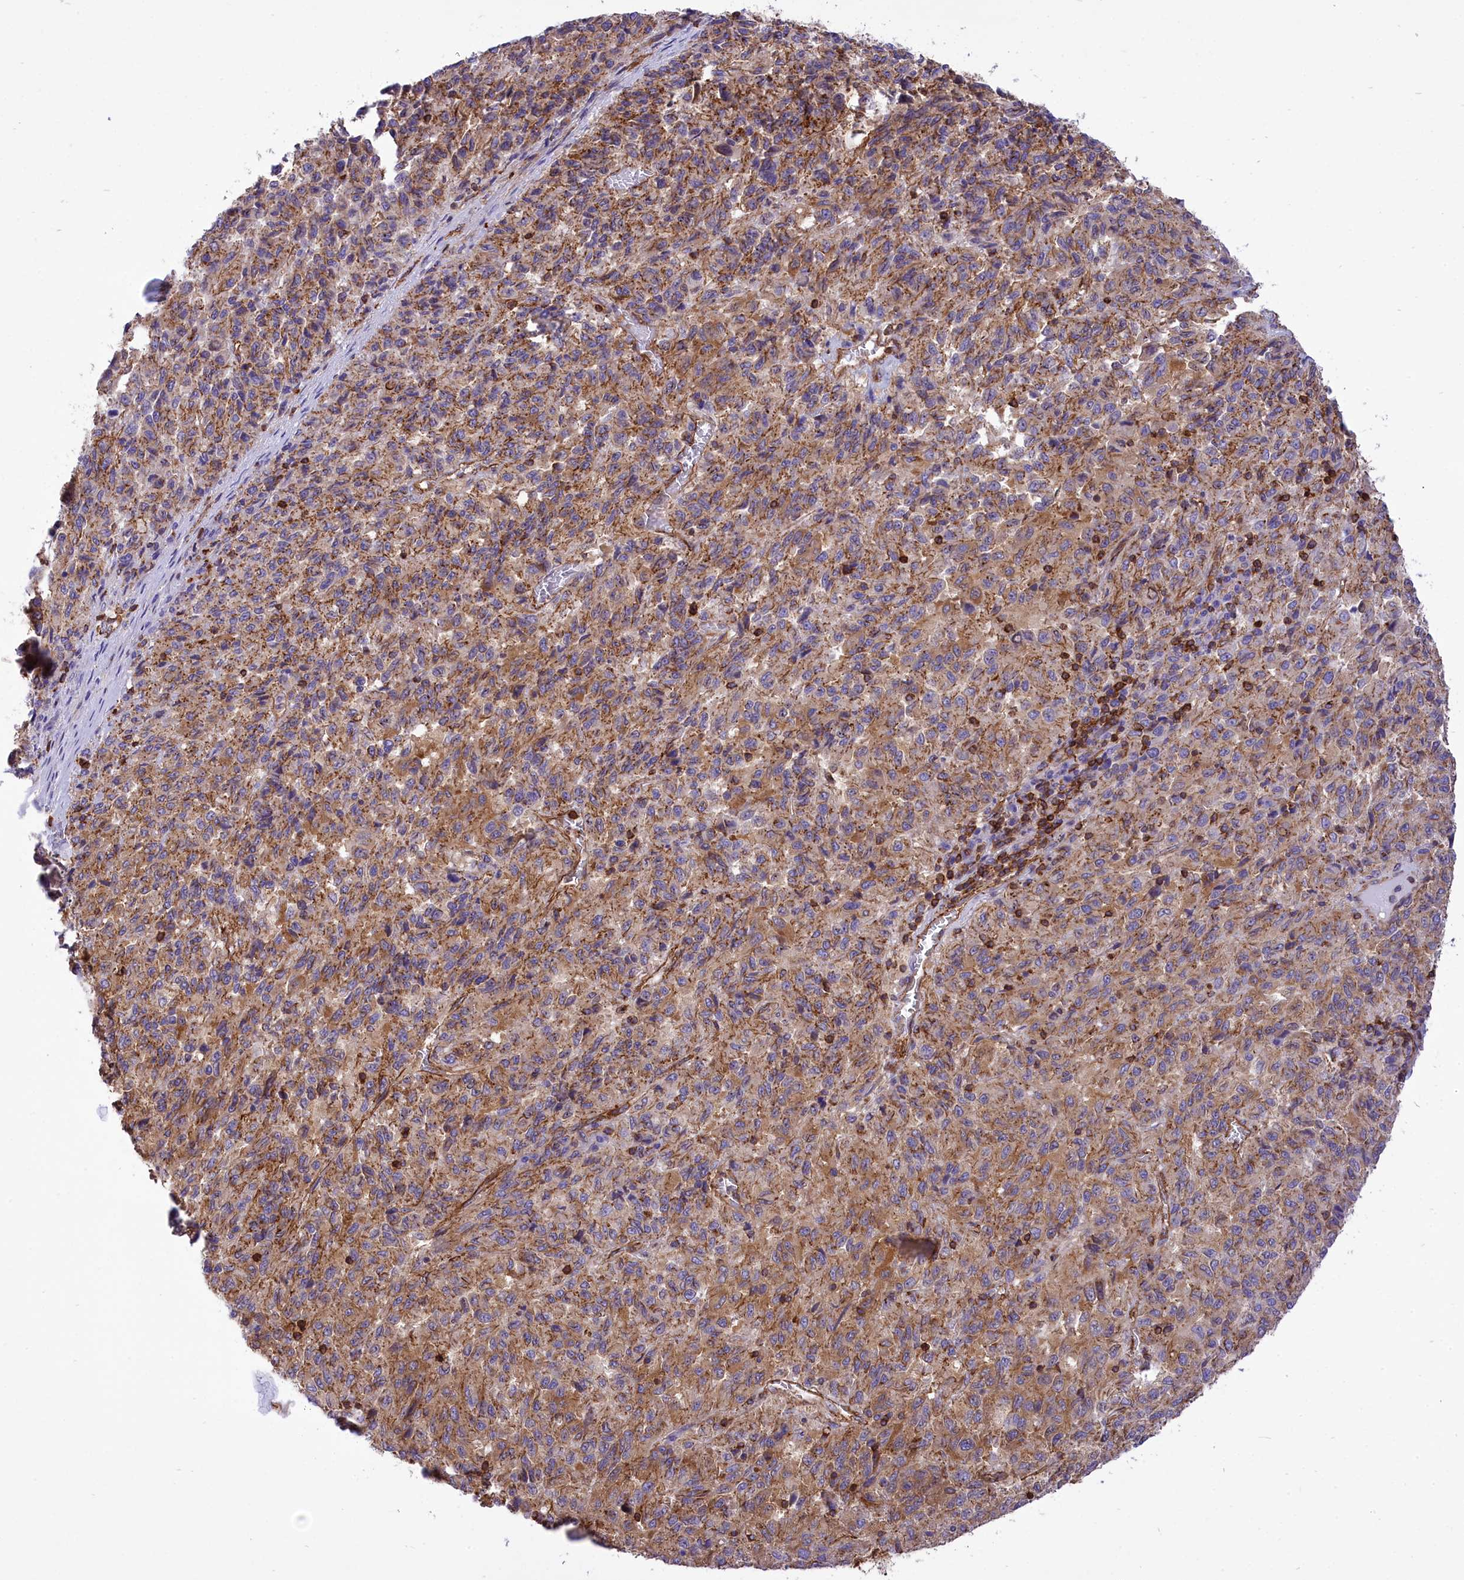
{"staining": {"intensity": "moderate", "quantity": ">75%", "location": "cytoplasmic/membranous"}, "tissue": "melanoma", "cell_type": "Tumor cells", "image_type": "cancer", "snomed": [{"axis": "morphology", "description": "Malignant melanoma, Metastatic site"}, {"axis": "topography", "description": "Lung"}], "caption": "Protein expression by IHC demonstrates moderate cytoplasmic/membranous positivity in approximately >75% of tumor cells in melanoma.", "gene": "SEPTIN9", "patient": {"sex": "male", "age": 64}}